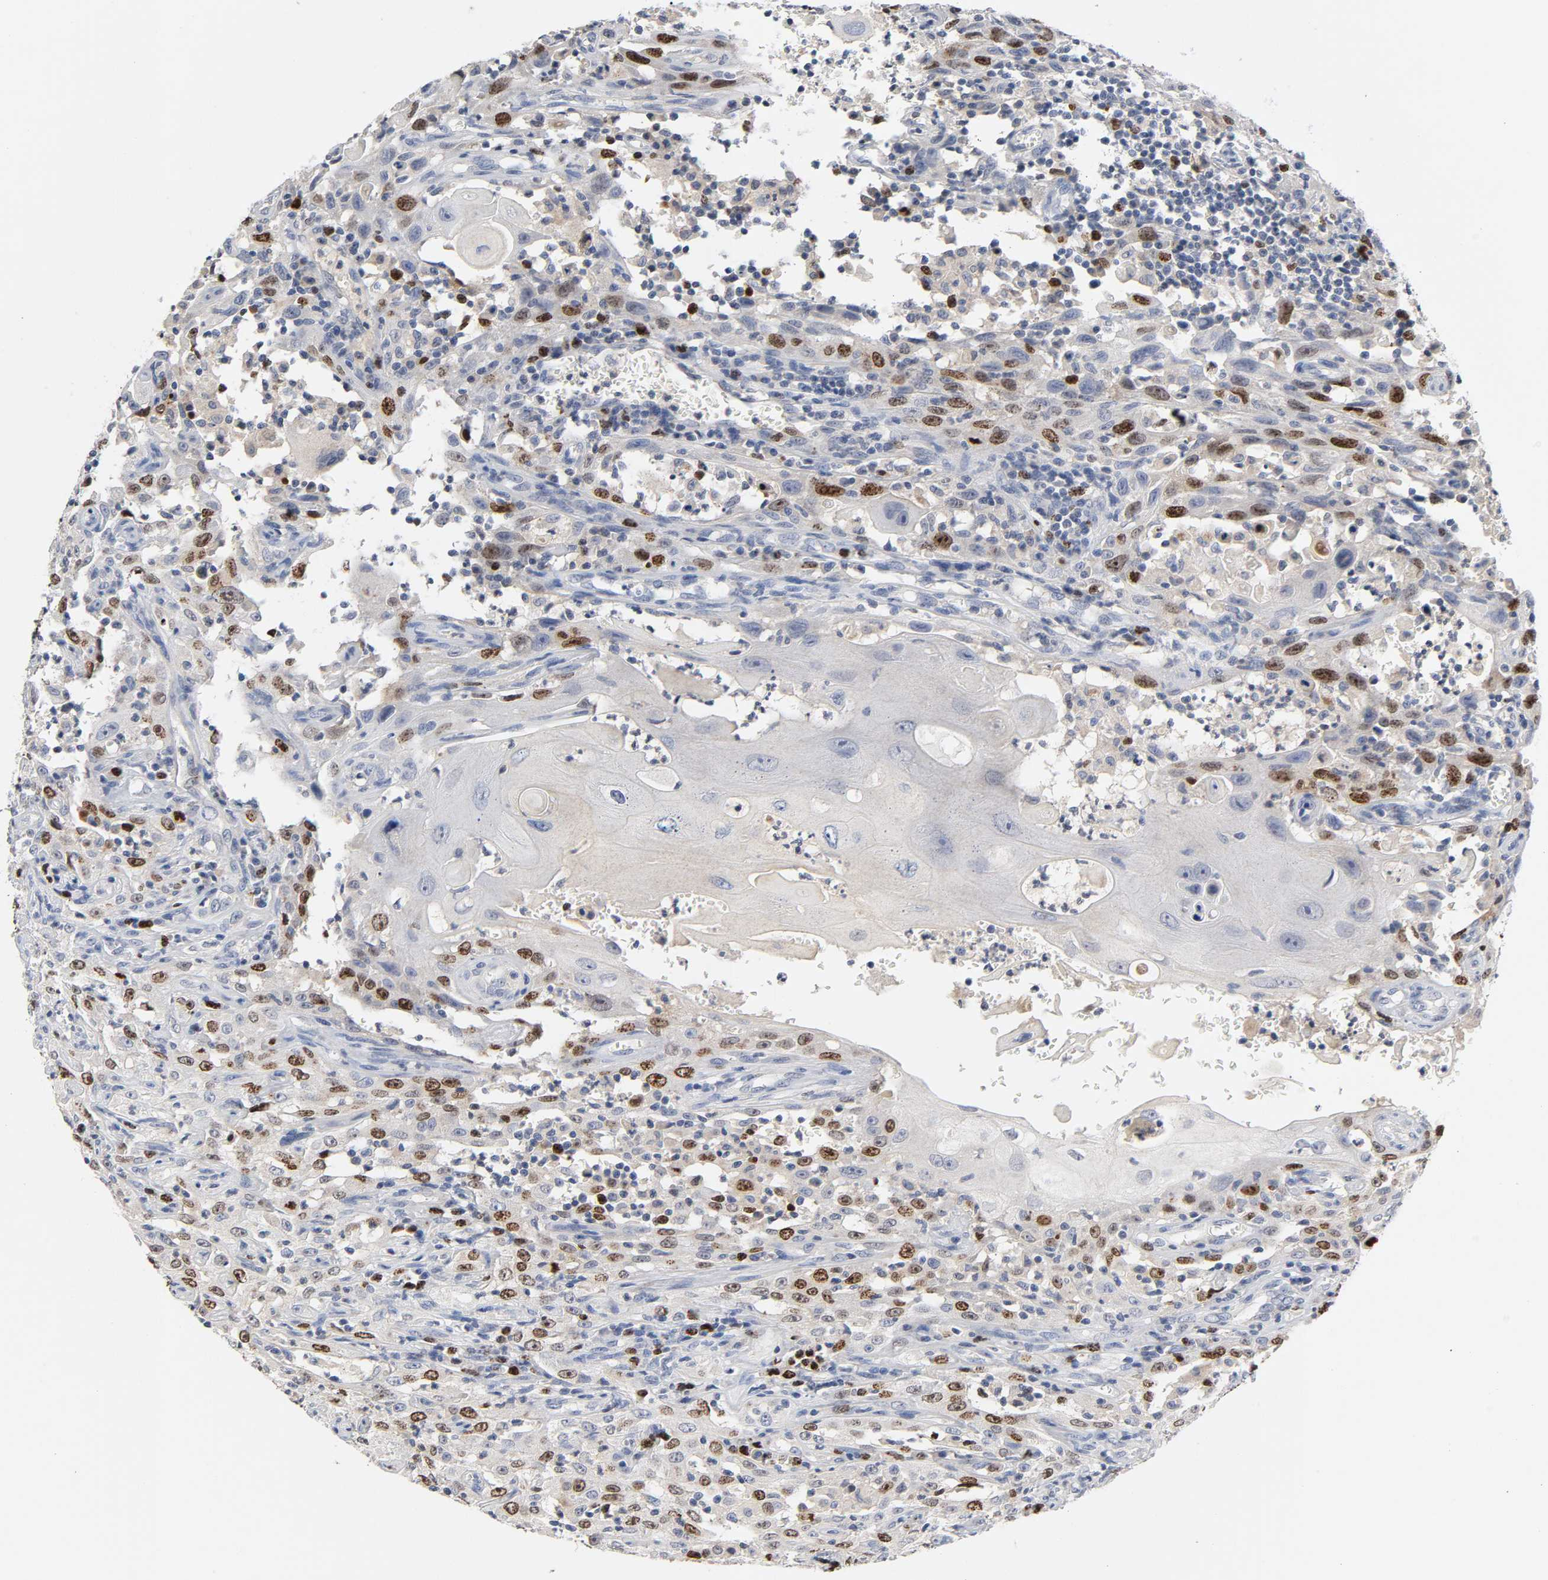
{"staining": {"intensity": "moderate", "quantity": "<25%", "location": "nuclear"}, "tissue": "head and neck cancer", "cell_type": "Tumor cells", "image_type": "cancer", "snomed": [{"axis": "morphology", "description": "Squamous cell carcinoma, NOS"}, {"axis": "topography", "description": "Oral tissue"}, {"axis": "topography", "description": "Head-Neck"}], "caption": "About <25% of tumor cells in human head and neck cancer show moderate nuclear protein staining as visualized by brown immunohistochemical staining.", "gene": "BIRC5", "patient": {"sex": "female", "age": 76}}